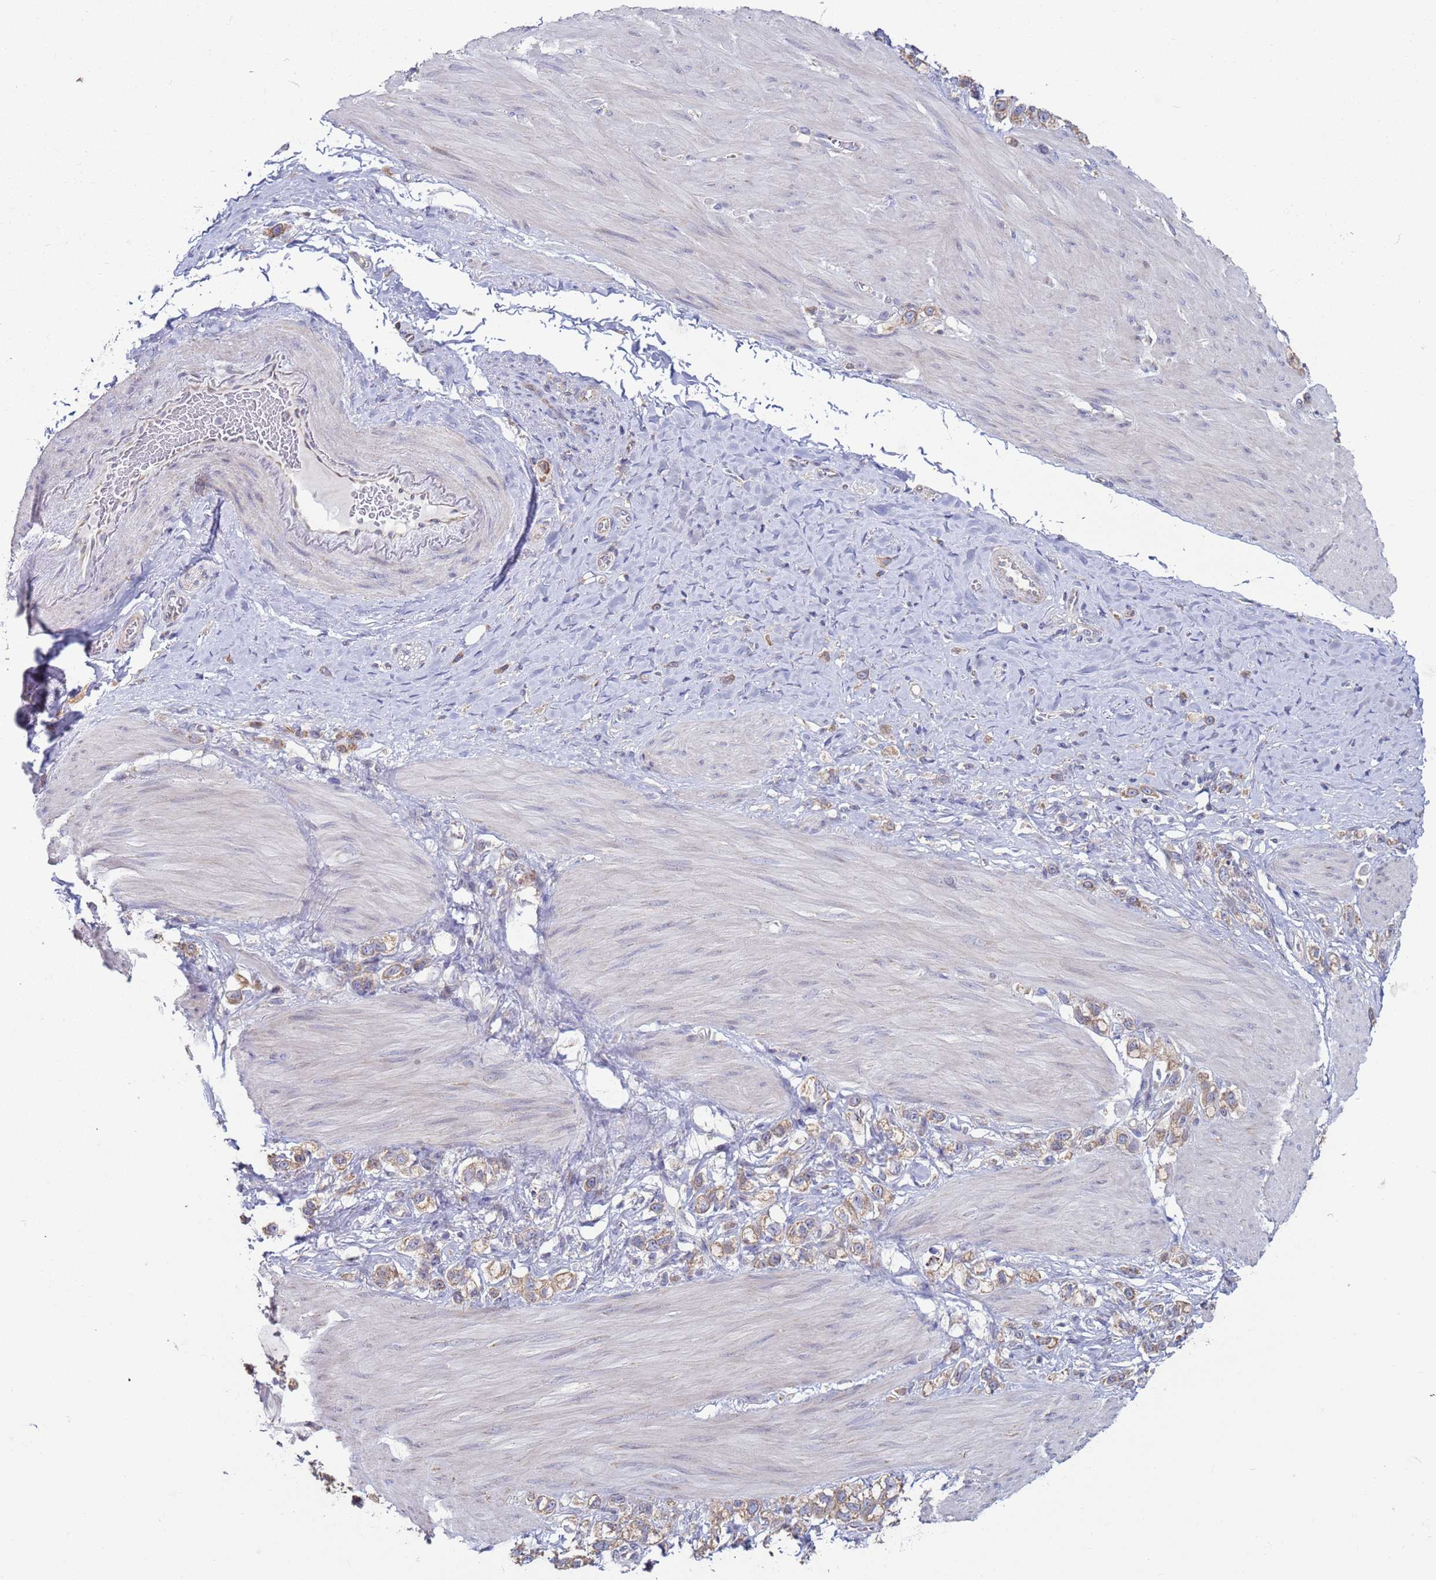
{"staining": {"intensity": "moderate", "quantity": ">75%", "location": "cytoplasmic/membranous"}, "tissue": "stomach cancer", "cell_type": "Tumor cells", "image_type": "cancer", "snomed": [{"axis": "morphology", "description": "Adenocarcinoma, NOS"}, {"axis": "topography", "description": "Stomach"}], "caption": "Stomach cancer stained for a protein (brown) exhibits moderate cytoplasmic/membranous positive positivity in approximately >75% of tumor cells.", "gene": "DIP2B", "patient": {"sex": "female", "age": 65}}